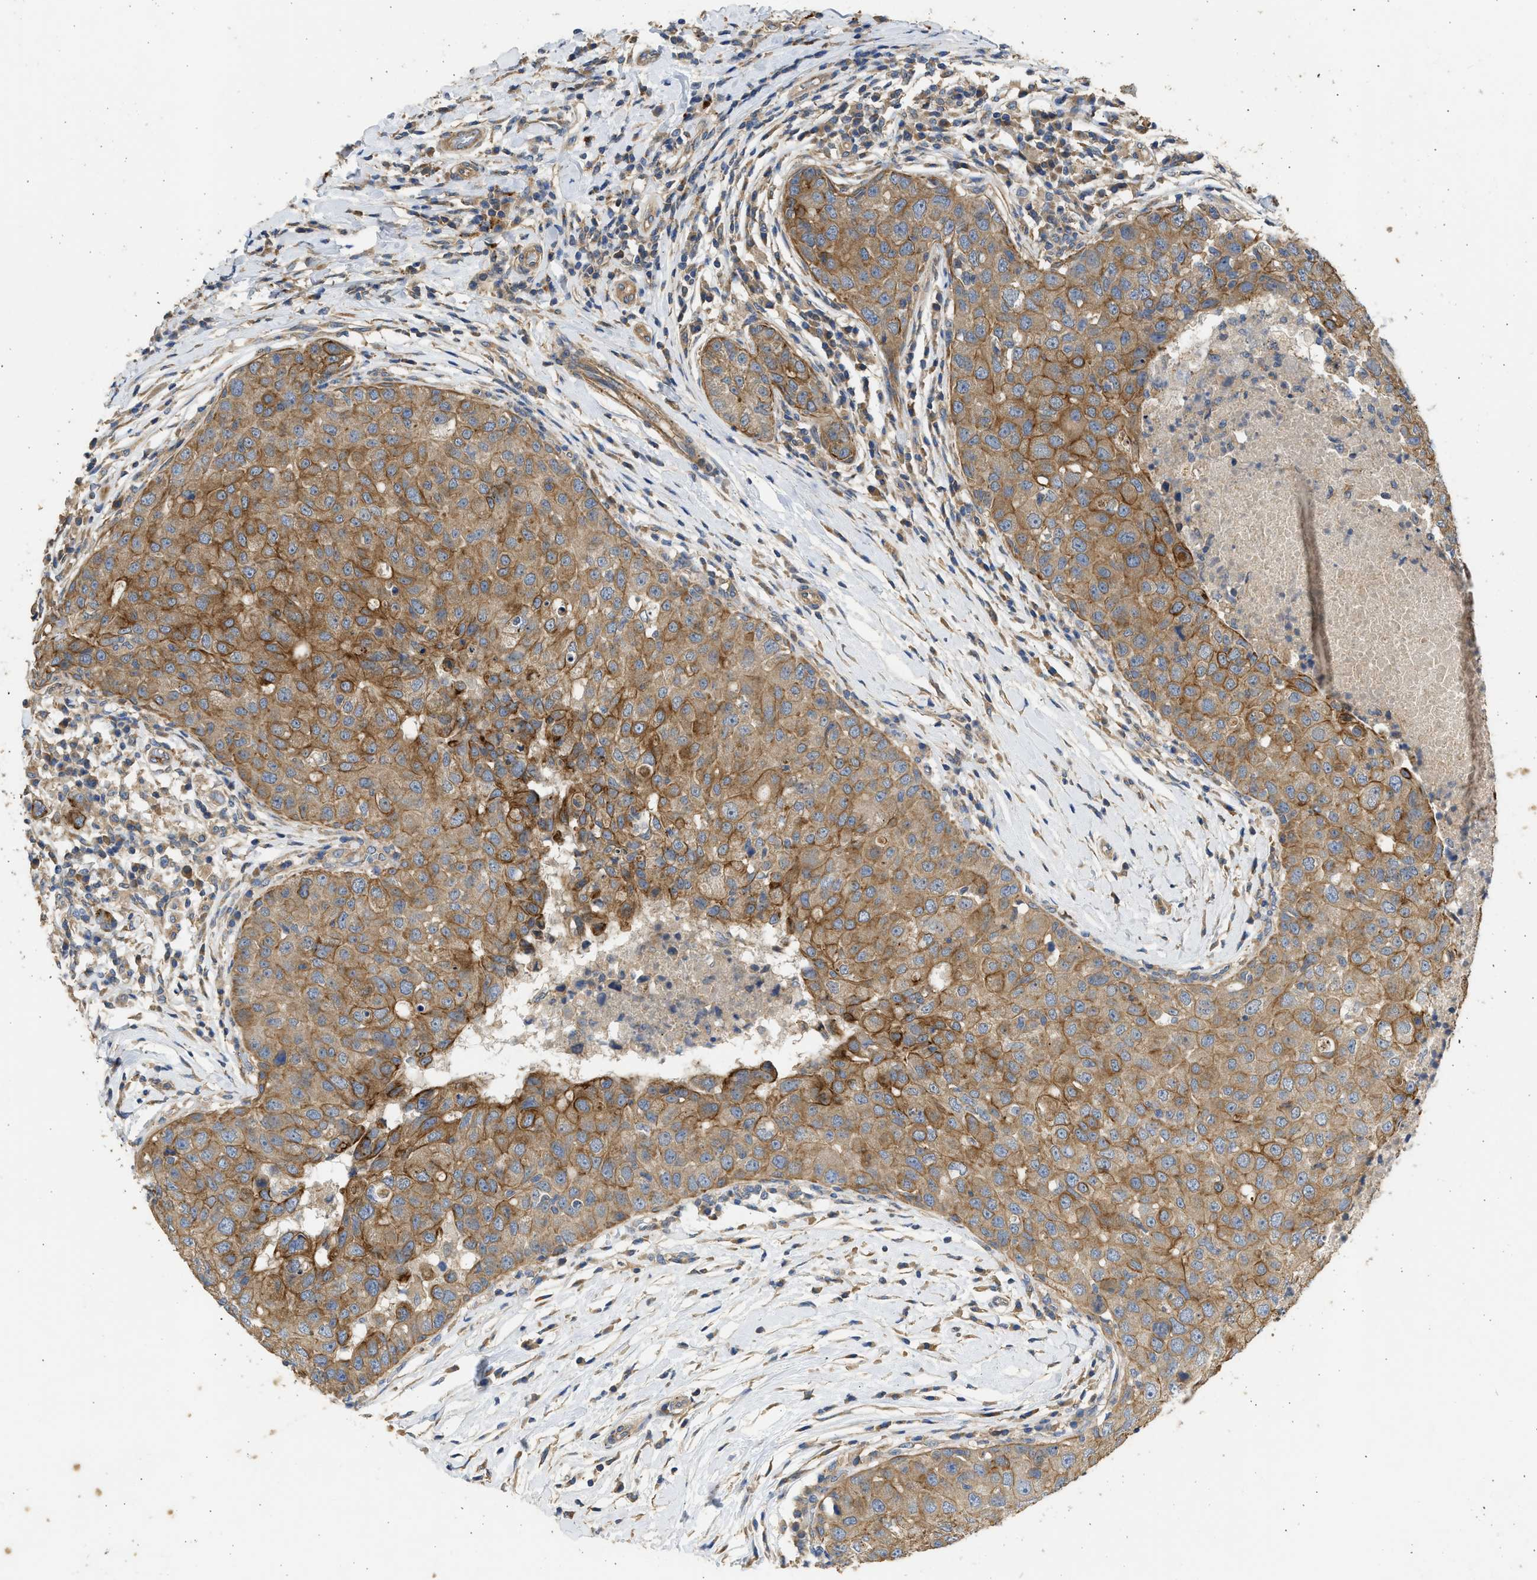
{"staining": {"intensity": "moderate", "quantity": ">75%", "location": "cytoplasmic/membranous"}, "tissue": "breast cancer", "cell_type": "Tumor cells", "image_type": "cancer", "snomed": [{"axis": "morphology", "description": "Duct carcinoma"}, {"axis": "topography", "description": "Breast"}], "caption": "There is medium levels of moderate cytoplasmic/membranous positivity in tumor cells of breast cancer (invasive ductal carcinoma), as demonstrated by immunohistochemical staining (brown color).", "gene": "CSRNP2", "patient": {"sex": "female", "age": 27}}